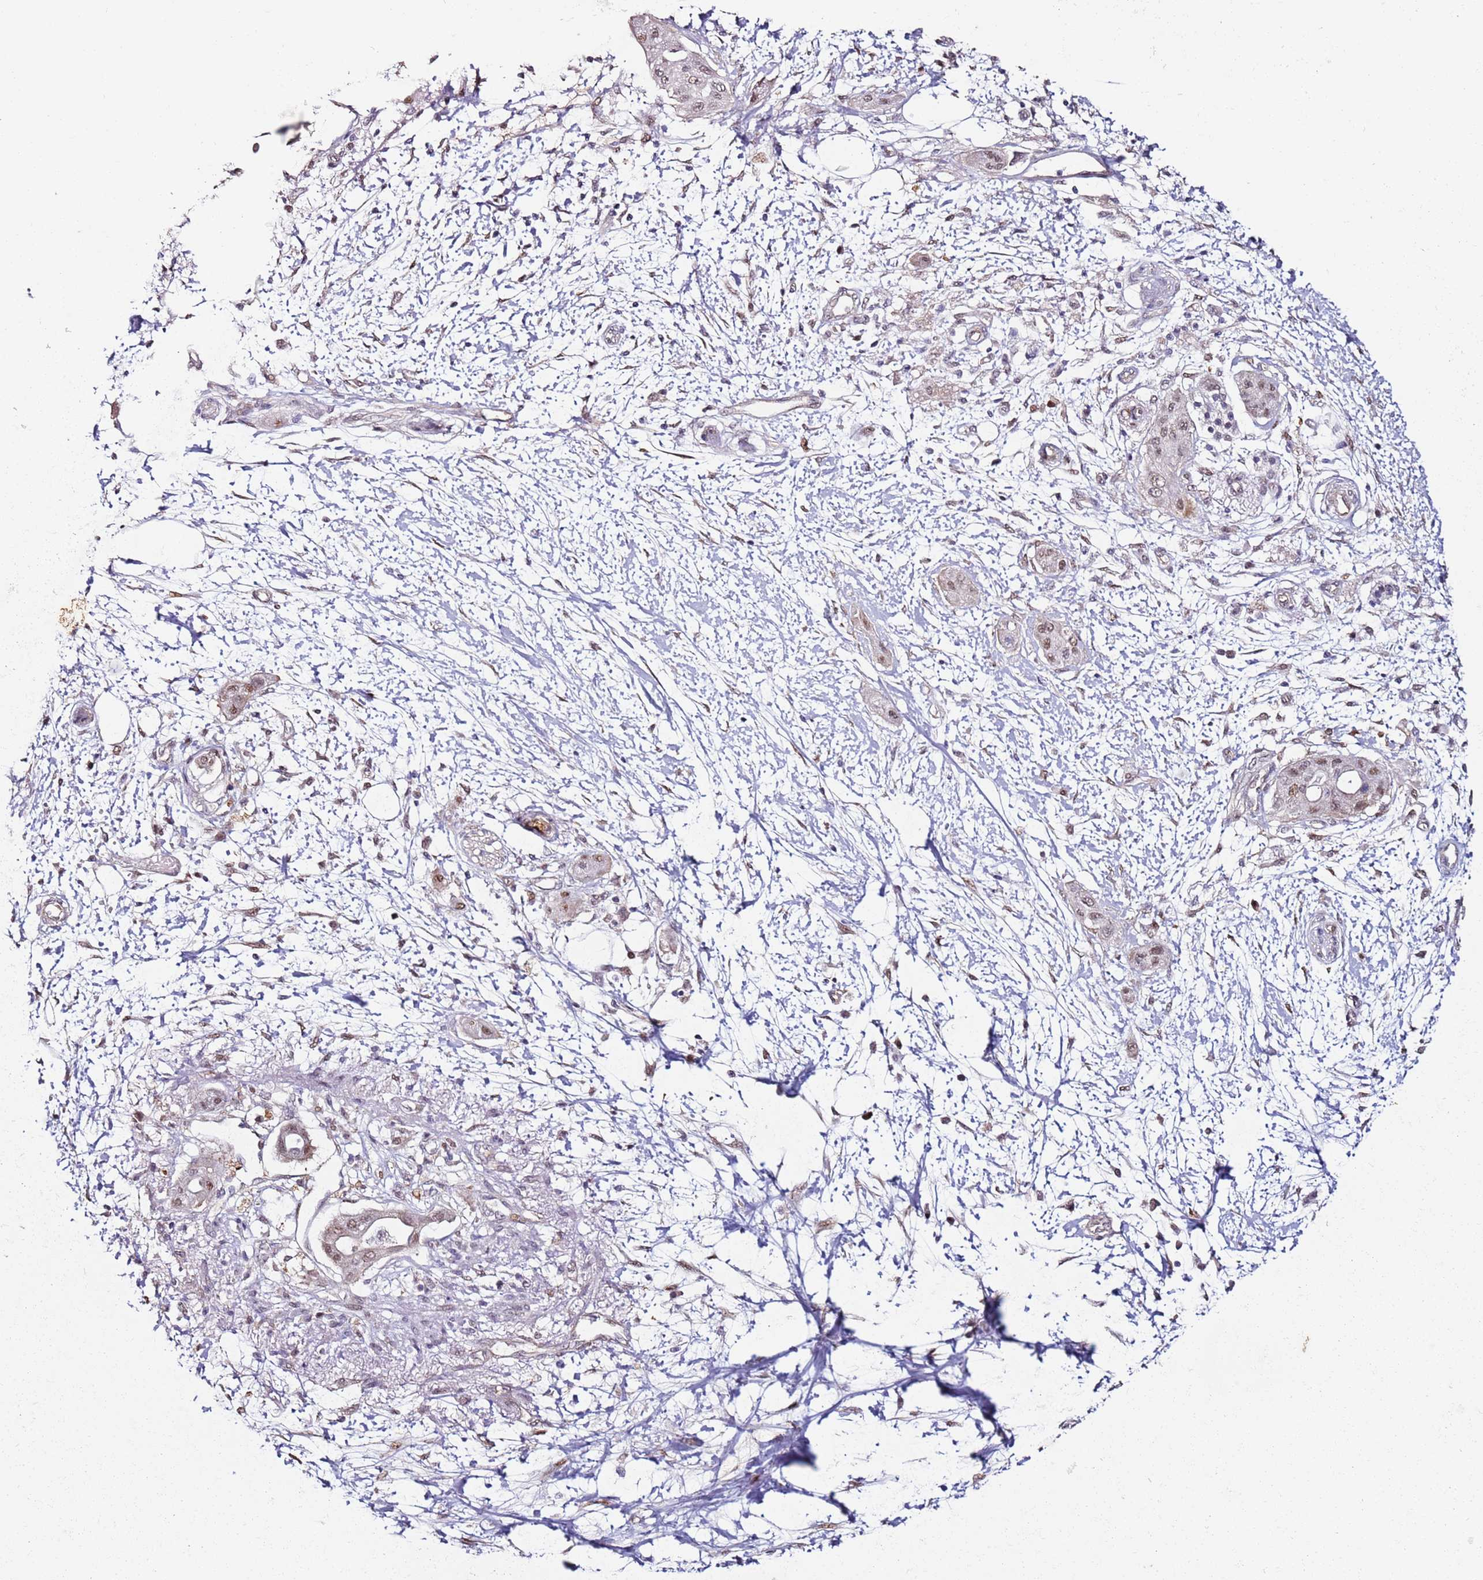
{"staining": {"intensity": "moderate", "quantity": "<25%", "location": "nuclear"}, "tissue": "pancreatic cancer", "cell_type": "Tumor cells", "image_type": "cancer", "snomed": [{"axis": "morphology", "description": "Adenocarcinoma, NOS"}, {"axis": "topography", "description": "Pancreas"}], "caption": "Adenocarcinoma (pancreatic) was stained to show a protein in brown. There is low levels of moderate nuclear expression in about <25% of tumor cells.", "gene": "PSMD4", "patient": {"sex": "male", "age": 68}}